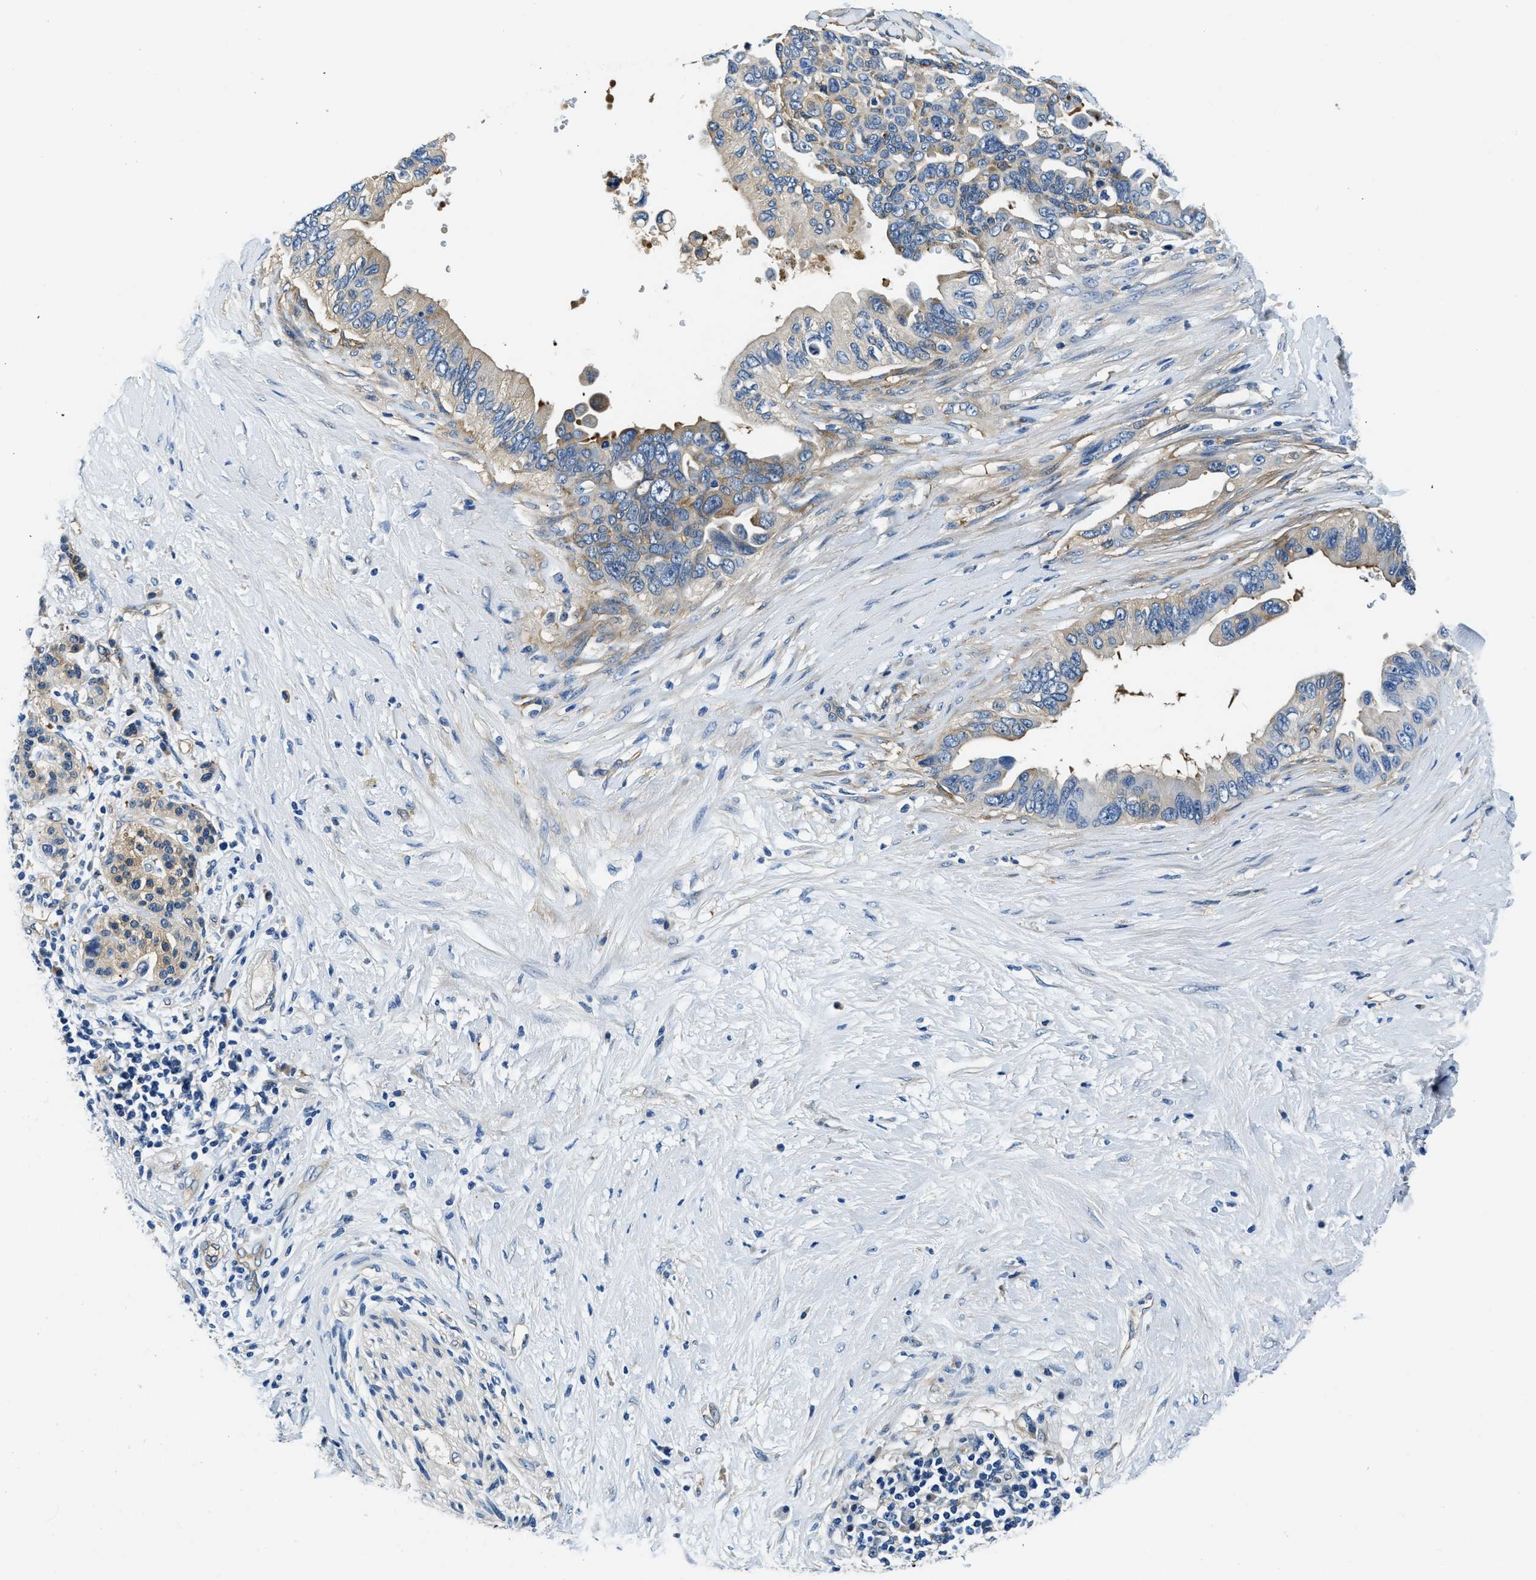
{"staining": {"intensity": "moderate", "quantity": ">75%", "location": "cytoplasmic/membranous"}, "tissue": "pancreatic cancer", "cell_type": "Tumor cells", "image_type": "cancer", "snomed": [{"axis": "morphology", "description": "Adenocarcinoma, NOS"}, {"axis": "topography", "description": "Pancreas"}], "caption": "IHC of pancreatic cancer exhibits medium levels of moderate cytoplasmic/membranous staining in approximately >75% of tumor cells.", "gene": "TWF1", "patient": {"sex": "female", "age": 56}}